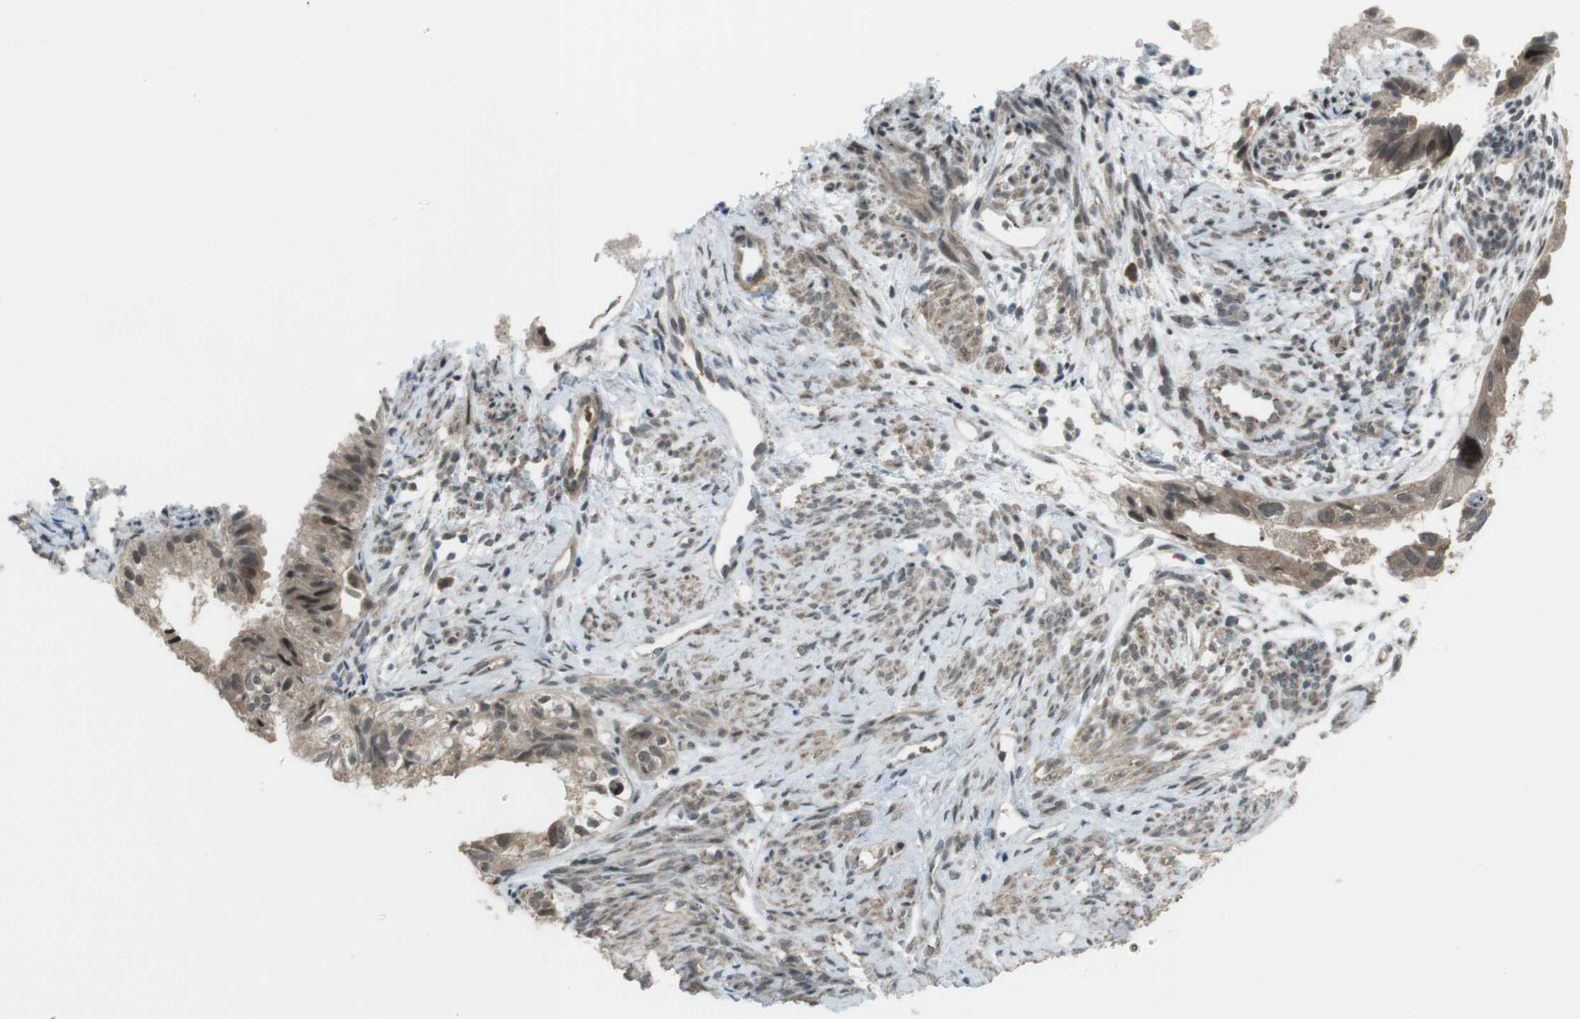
{"staining": {"intensity": "strong", "quantity": "<25%", "location": "cytoplasmic/membranous,nuclear"}, "tissue": "cervical cancer", "cell_type": "Tumor cells", "image_type": "cancer", "snomed": [{"axis": "morphology", "description": "Normal tissue, NOS"}, {"axis": "morphology", "description": "Adenocarcinoma, NOS"}, {"axis": "topography", "description": "Cervix"}, {"axis": "topography", "description": "Endometrium"}], "caption": "Protein expression analysis of human cervical cancer reveals strong cytoplasmic/membranous and nuclear expression in approximately <25% of tumor cells.", "gene": "SLITRK5", "patient": {"sex": "female", "age": 86}}